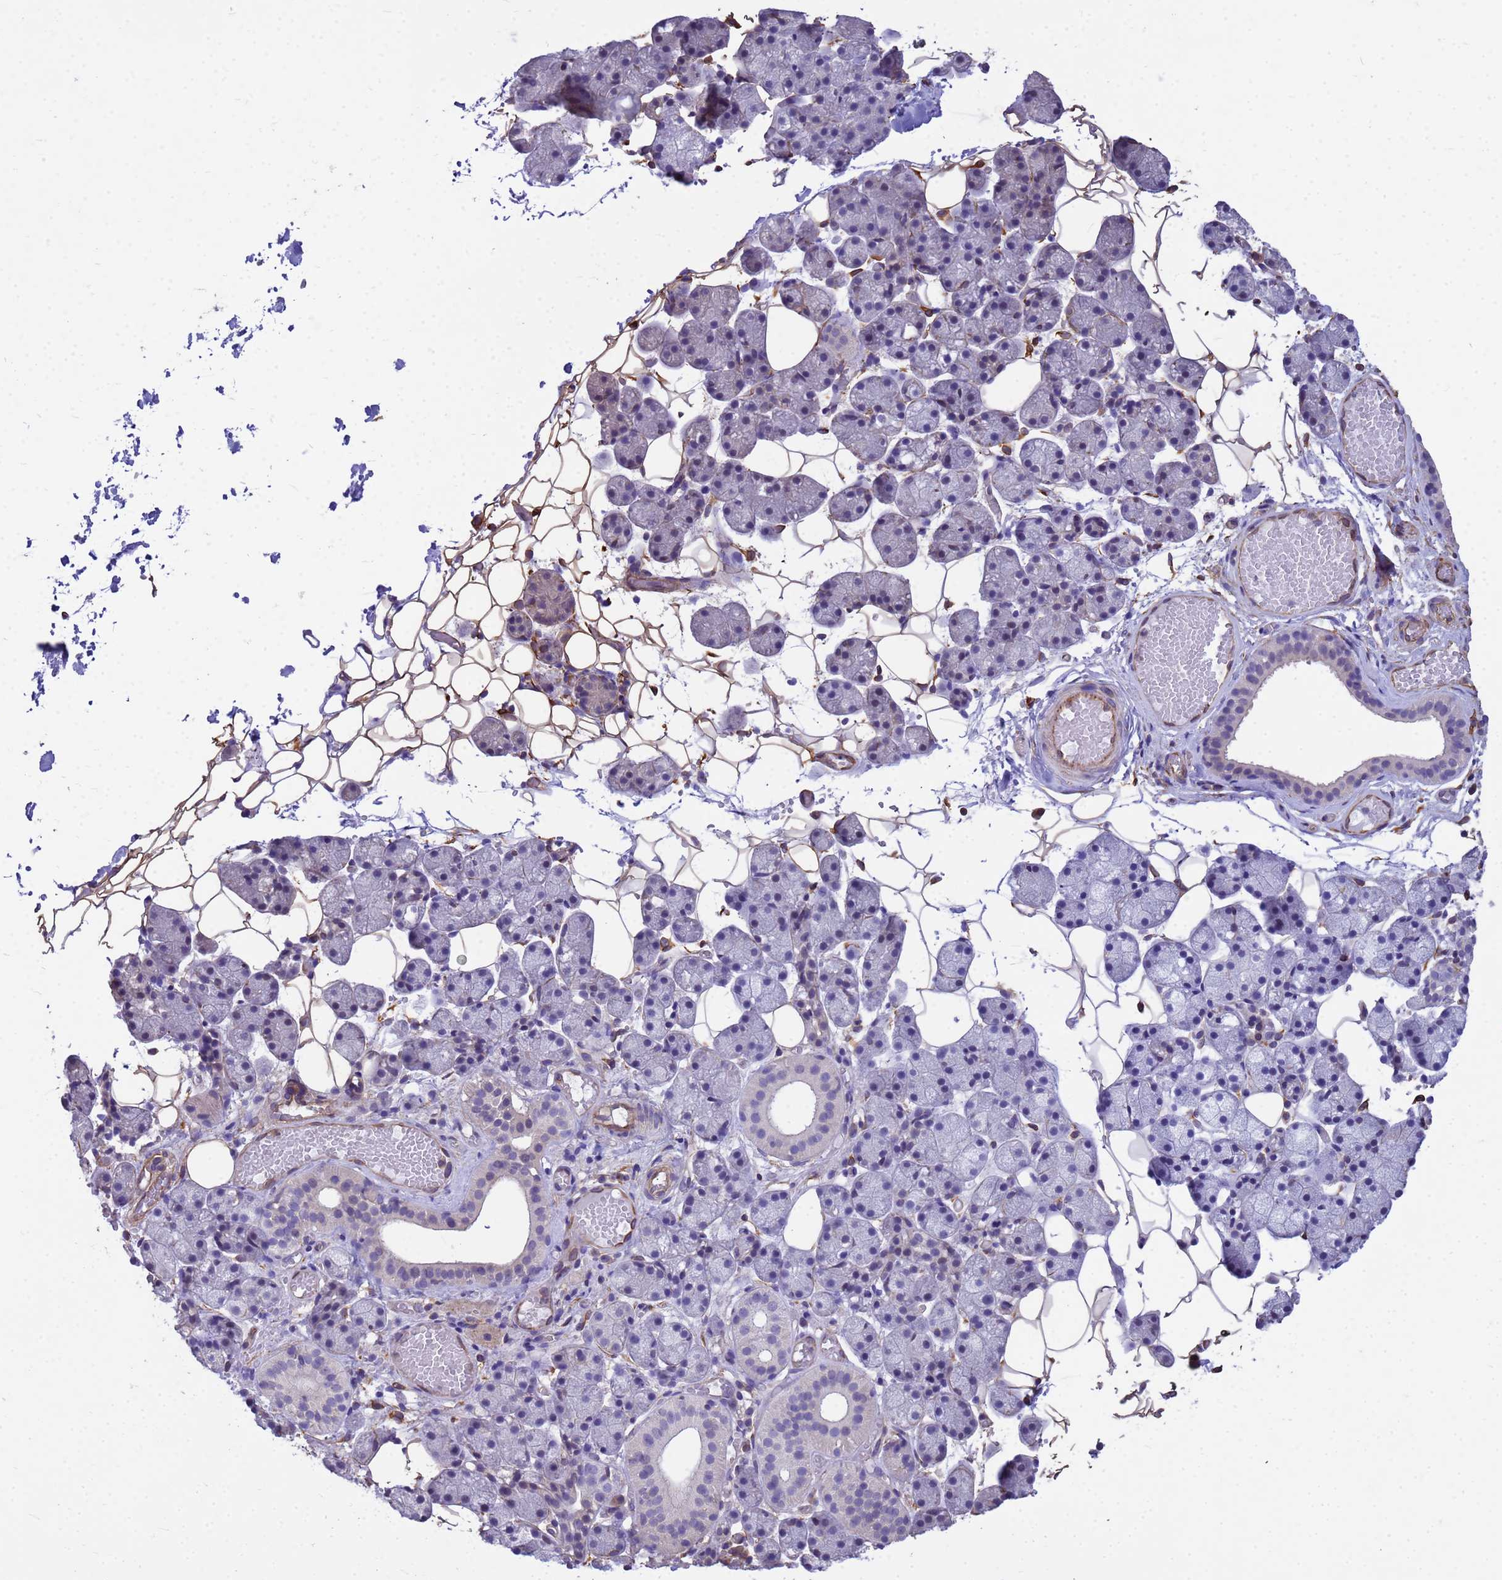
{"staining": {"intensity": "negative", "quantity": "none", "location": "none"}, "tissue": "salivary gland", "cell_type": "Glandular cells", "image_type": "normal", "snomed": [{"axis": "morphology", "description": "Normal tissue, NOS"}, {"axis": "topography", "description": "Salivary gland"}], "caption": "Immunohistochemistry histopathology image of normal human salivary gland stained for a protein (brown), which reveals no expression in glandular cells. Nuclei are stained in blue.", "gene": "TCEAL3", "patient": {"sex": "female", "age": 33}}